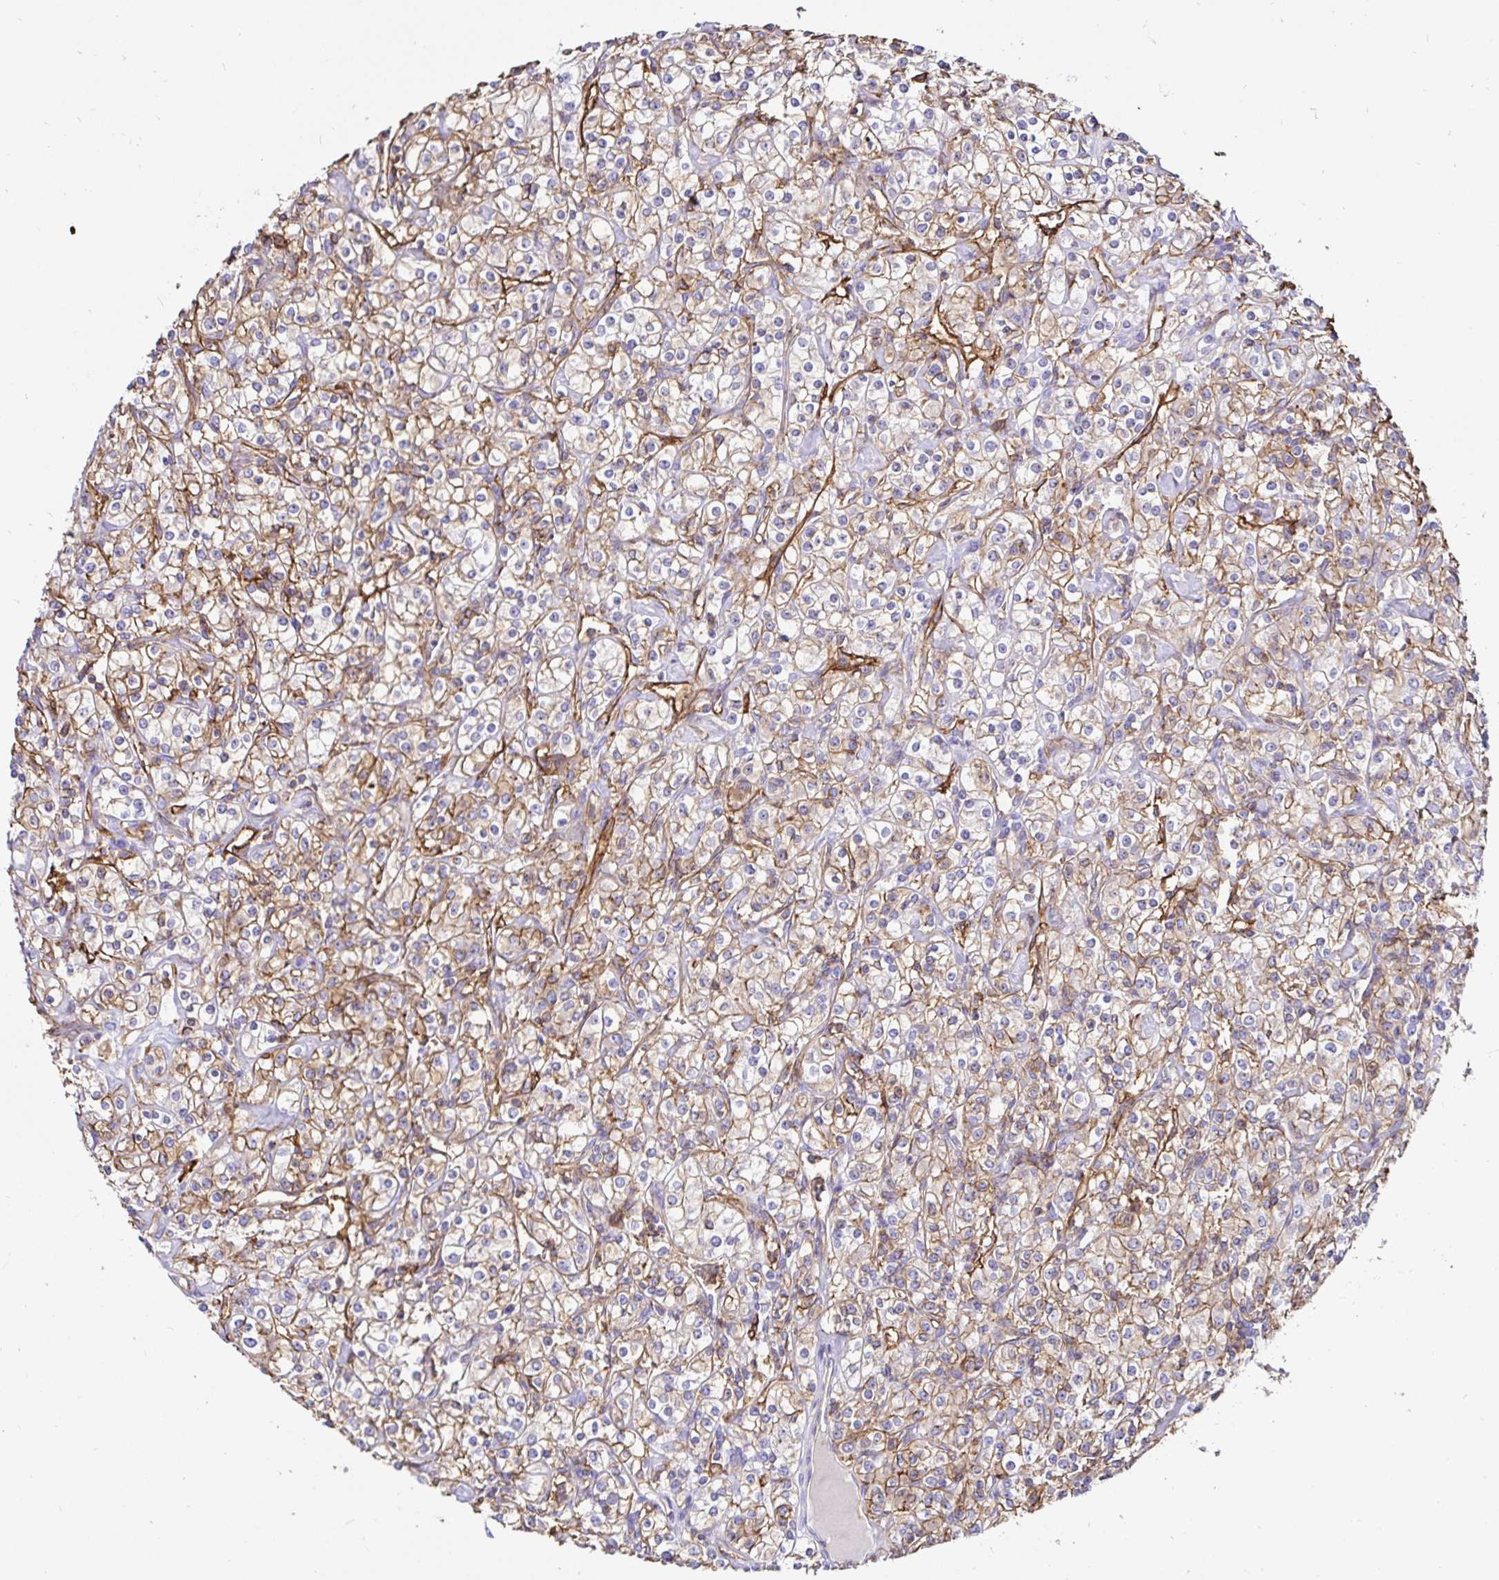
{"staining": {"intensity": "moderate", "quantity": "25%-75%", "location": "cytoplasmic/membranous"}, "tissue": "renal cancer", "cell_type": "Tumor cells", "image_type": "cancer", "snomed": [{"axis": "morphology", "description": "Adenocarcinoma, NOS"}, {"axis": "topography", "description": "Kidney"}], "caption": "A micrograph of human renal cancer stained for a protein shows moderate cytoplasmic/membranous brown staining in tumor cells.", "gene": "ANXA2", "patient": {"sex": "male", "age": 77}}